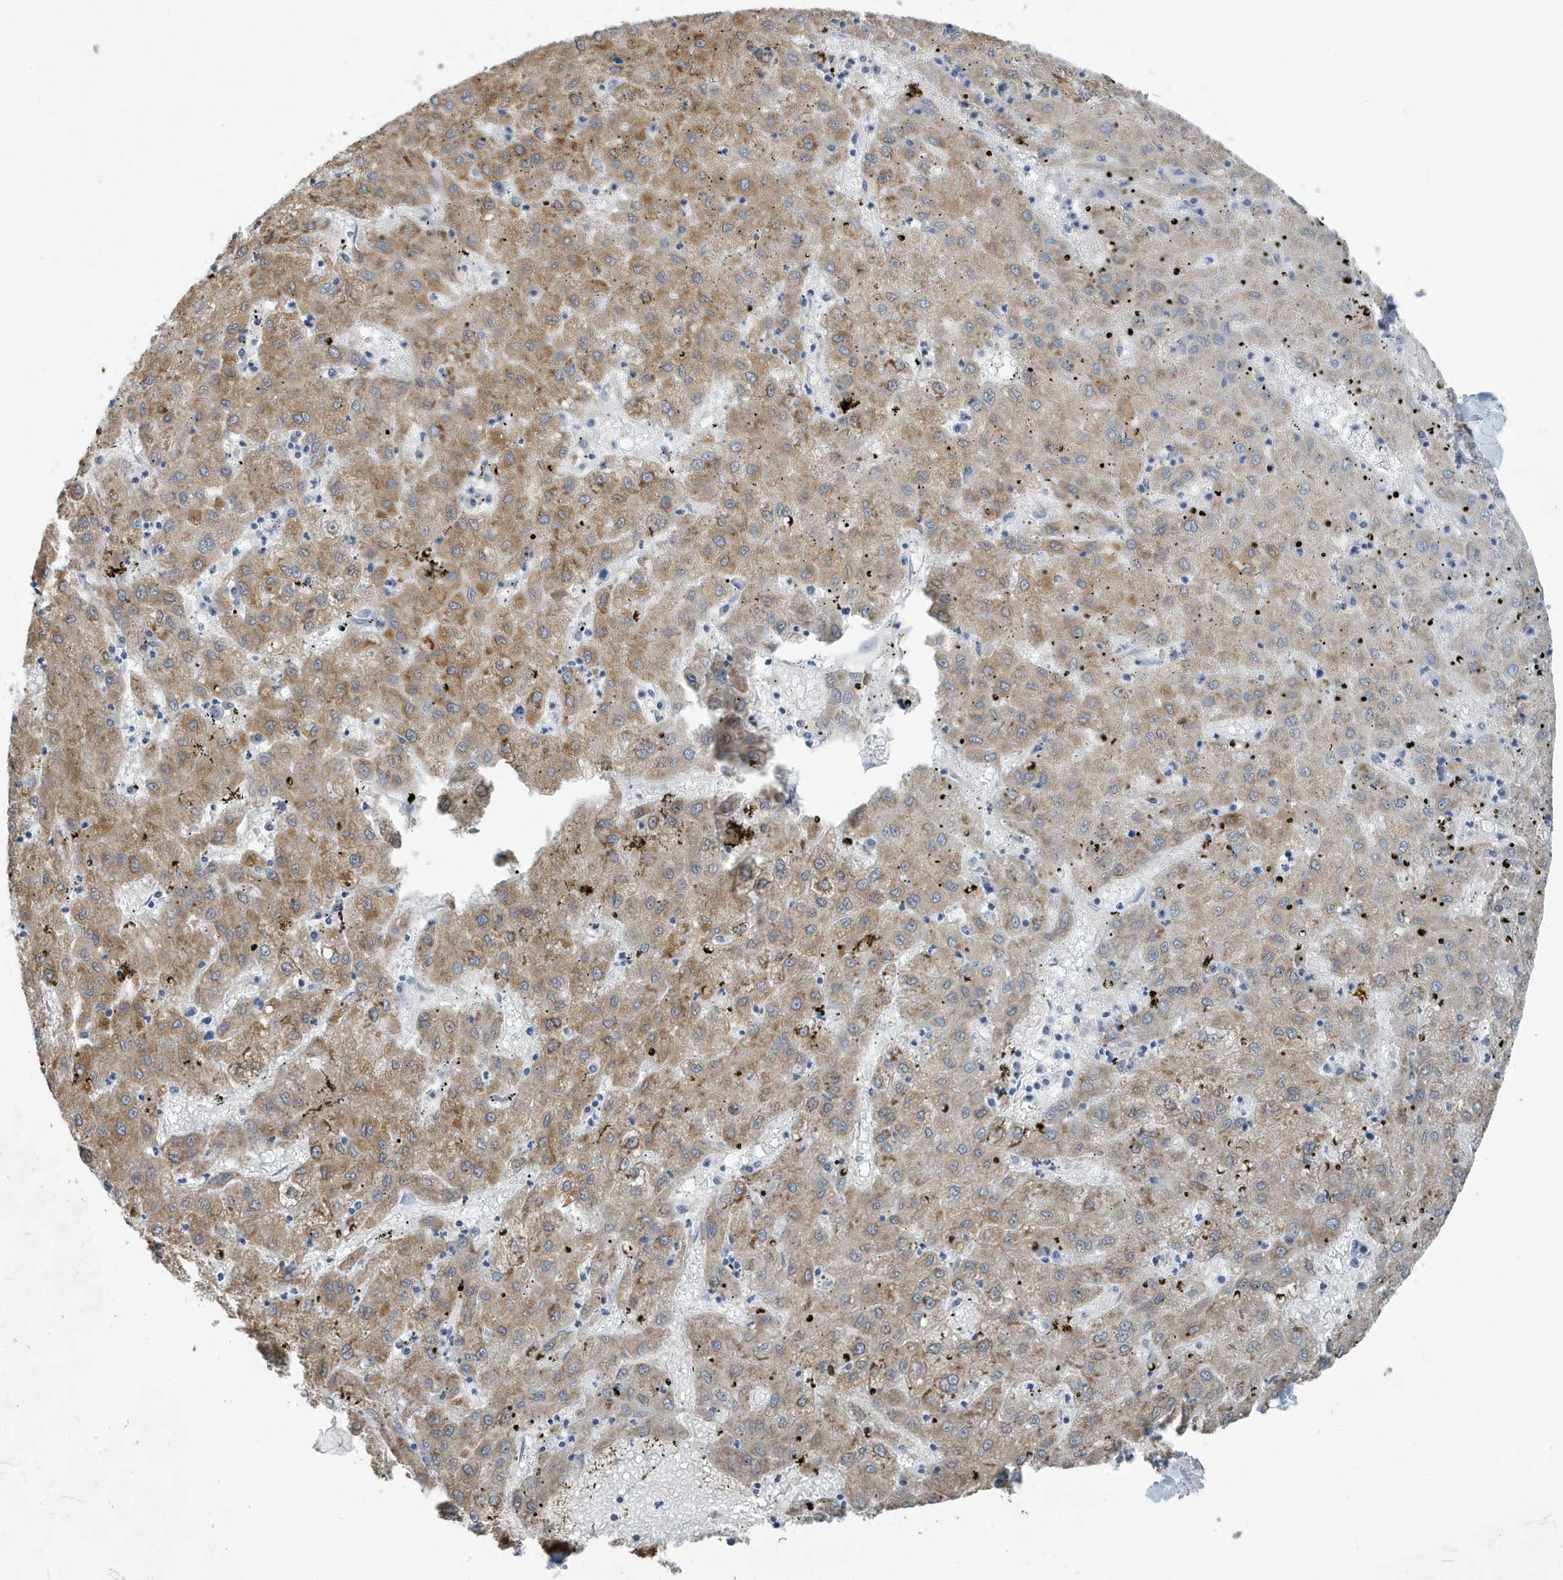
{"staining": {"intensity": "moderate", "quantity": ">75%", "location": "cytoplasmic/membranous"}, "tissue": "liver cancer", "cell_type": "Tumor cells", "image_type": "cancer", "snomed": [{"axis": "morphology", "description": "Carcinoma, Hepatocellular, NOS"}, {"axis": "topography", "description": "Liver"}], "caption": "Liver cancer (hepatocellular carcinoma) was stained to show a protein in brown. There is medium levels of moderate cytoplasmic/membranous positivity in approximately >75% of tumor cells.", "gene": "UGT2B4", "patient": {"sex": "male", "age": 72}}